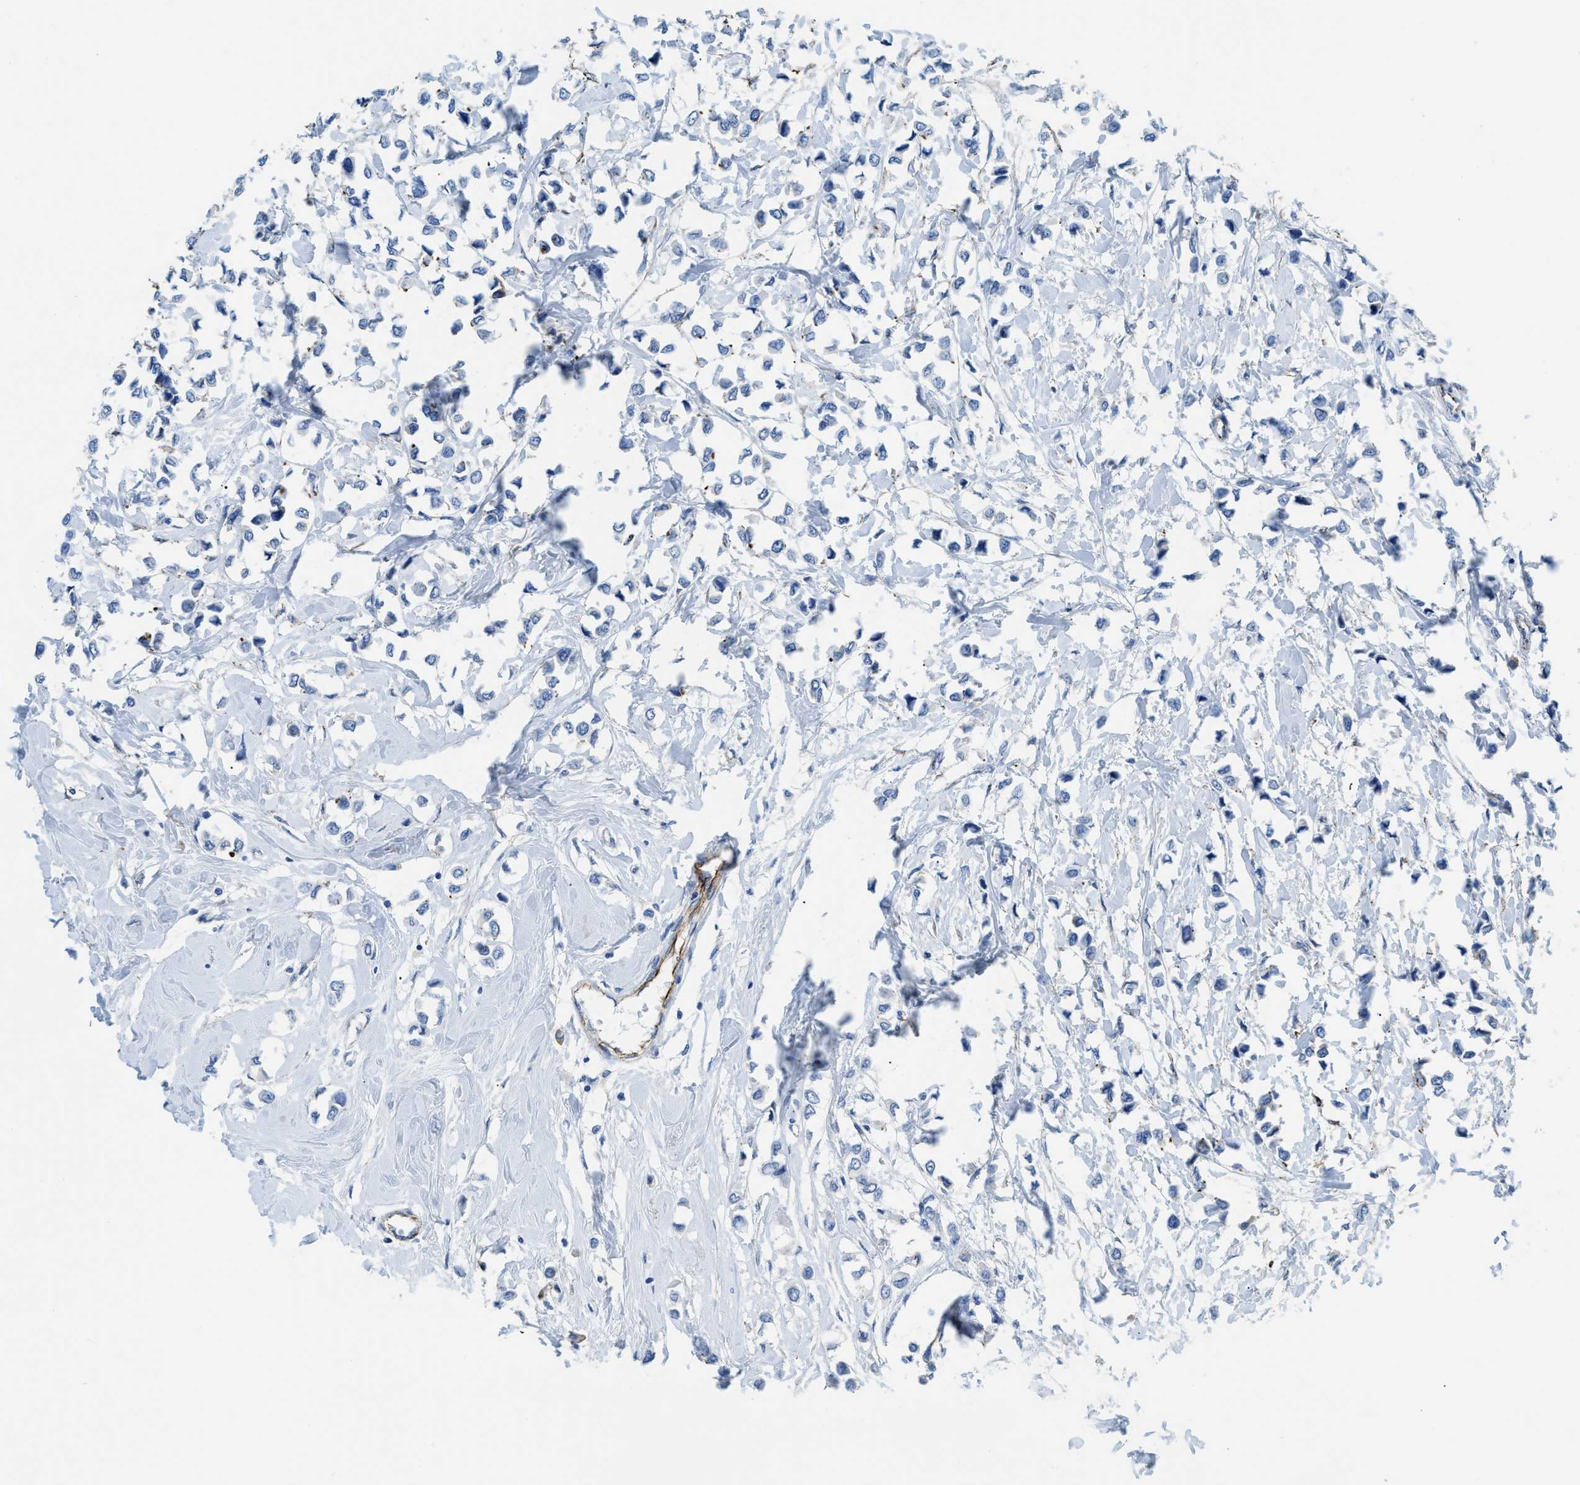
{"staining": {"intensity": "negative", "quantity": "none", "location": "none"}, "tissue": "breast cancer", "cell_type": "Tumor cells", "image_type": "cancer", "snomed": [{"axis": "morphology", "description": "Lobular carcinoma"}, {"axis": "topography", "description": "Breast"}], "caption": "A high-resolution image shows immunohistochemistry staining of breast cancer (lobular carcinoma), which reveals no significant expression in tumor cells. (Stains: DAB immunohistochemistry (IHC) with hematoxylin counter stain, Microscopy: brightfield microscopy at high magnification).", "gene": "CUTA", "patient": {"sex": "female", "age": 51}}